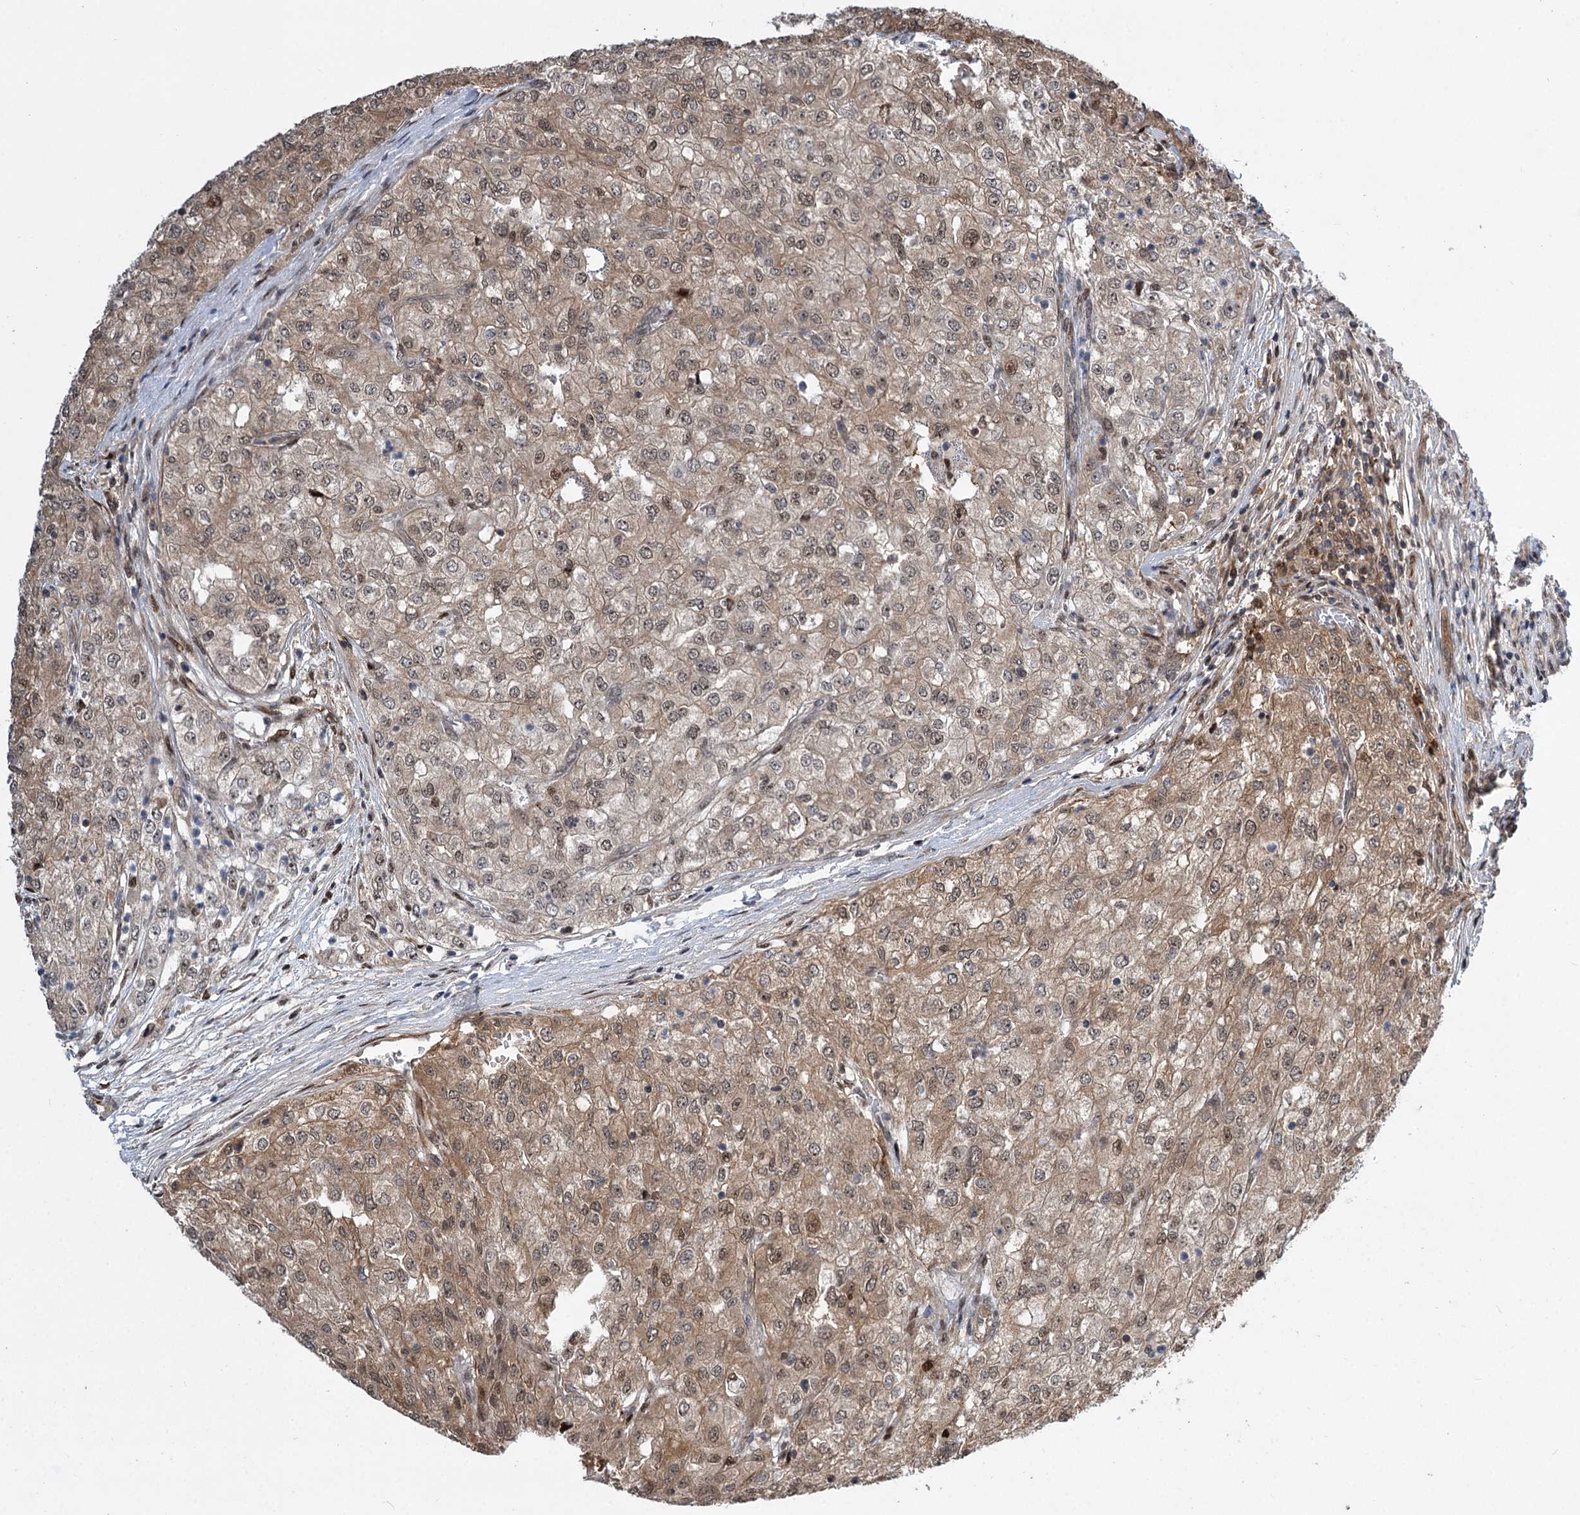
{"staining": {"intensity": "moderate", "quantity": ">75%", "location": "cytoplasmic/membranous,nuclear"}, "tissue": "renal cancer", "cell_type": "Tumor cells", "image_type": "cancer", "snomed": [{"axis": "morphology", "description": "Adenocarcinoma, NOS"}, {"axis": "topography", "description": "Kidney"}], "caption": "IHC image of neoplastic tissue: renal cancer stained using immunohistochemistry displays medium levels of moderate protein expression localized specifically in the cytoplasmic/membranous and nuclear of tumor cells, appearing as a cytoplasmic/membranous and nuclear brown color.", "gene": "GPBP1", "patient": {"sex": "female", "age": 54}}